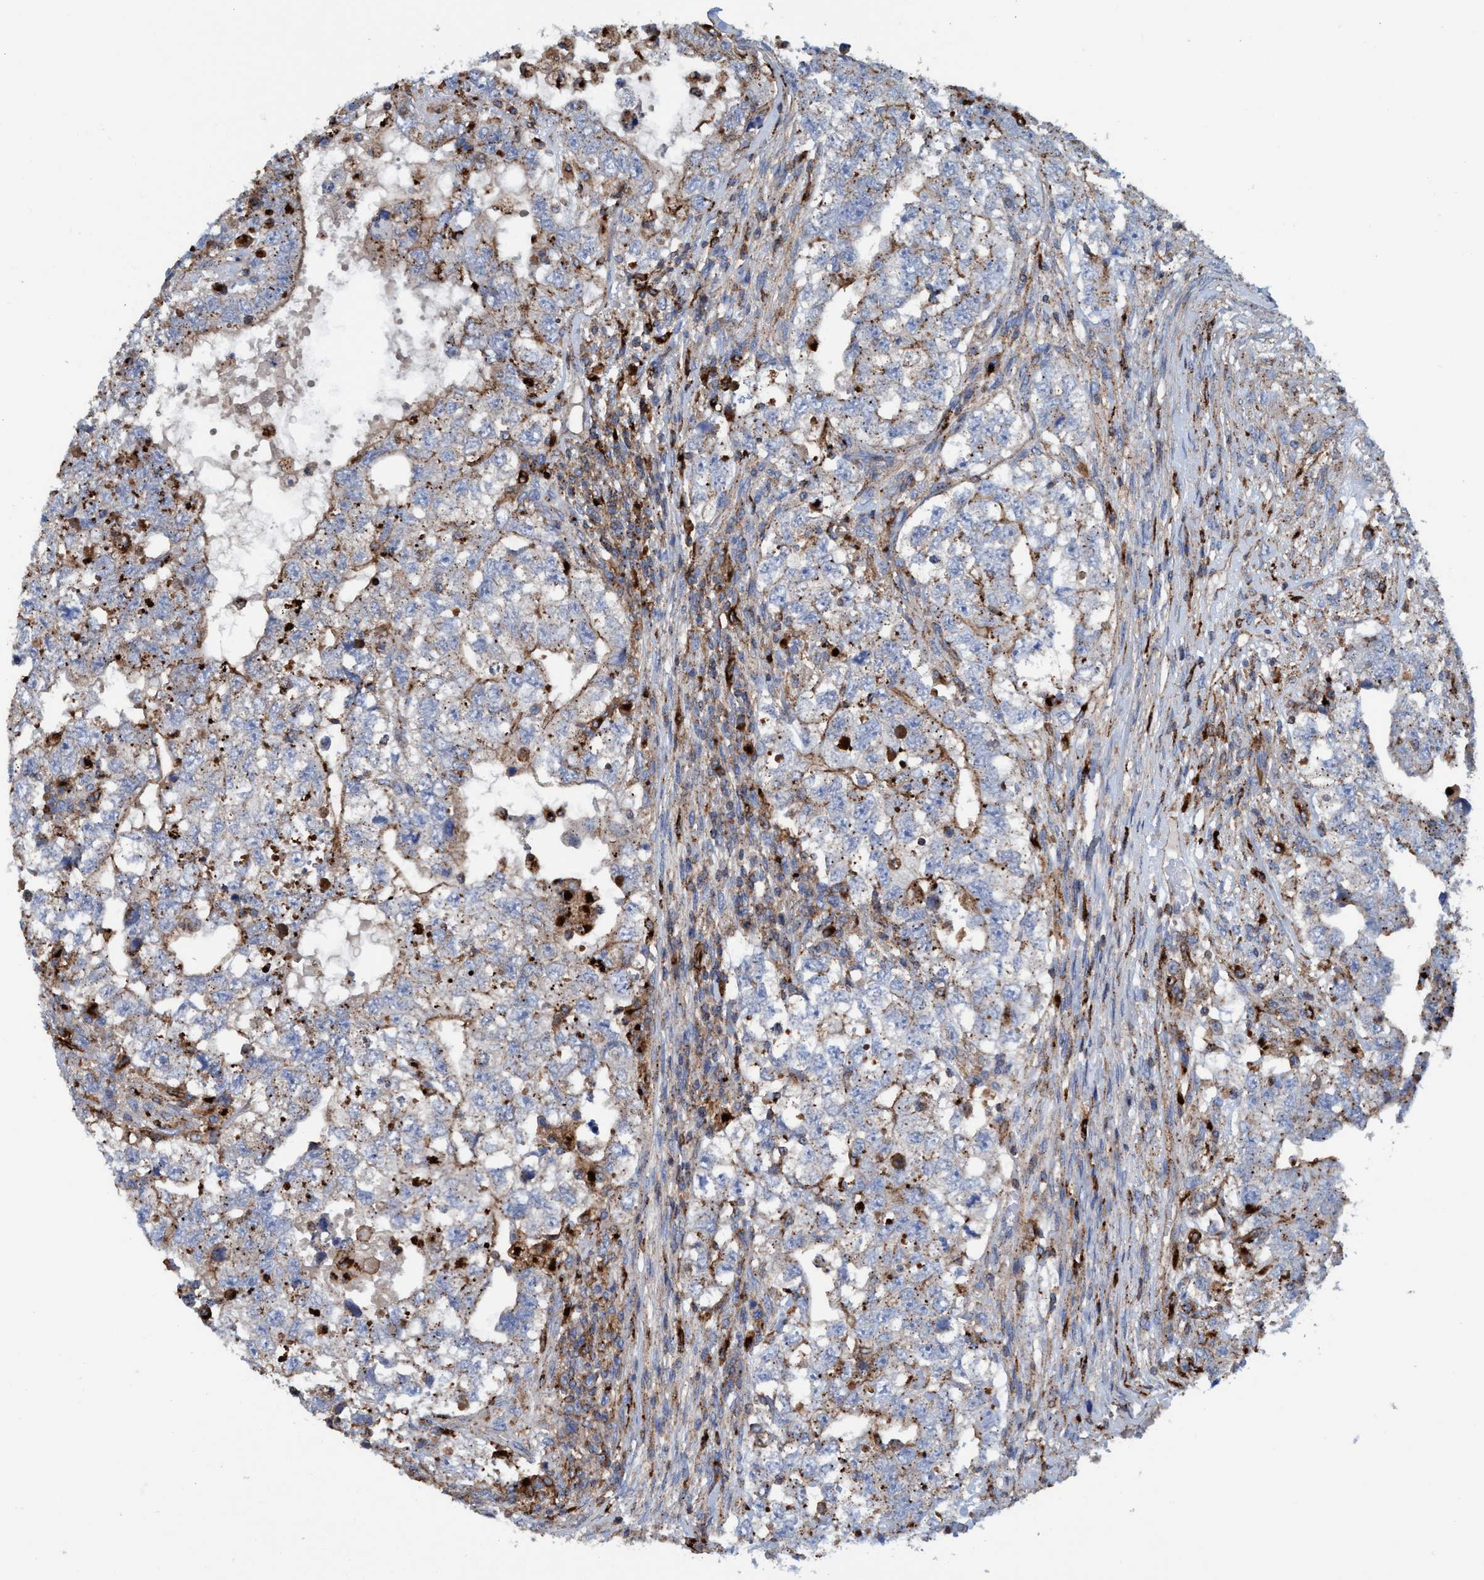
{"staining": {"intensity": "weak", "quantity": ">75%", "location": "cytoplasmic/membranous"}, "tissue": "testis cancer", "cell_type": "Tumor cells", "image_type": "cancer", "snomed": [{"axis": "morphology", "description": "Carcinoma, Embryonal, NOS"}, {"axis": "topography", "description": "Testis"}], "caption": "This image shows immunohistochemistry staining of testis cancer (embryonal carcinoma), with low weak cytoplasmic/membranous staining in about >75% of tumor cells.", "gene": "TRIM65", "patient": {"sex": "male", "age": 36}}